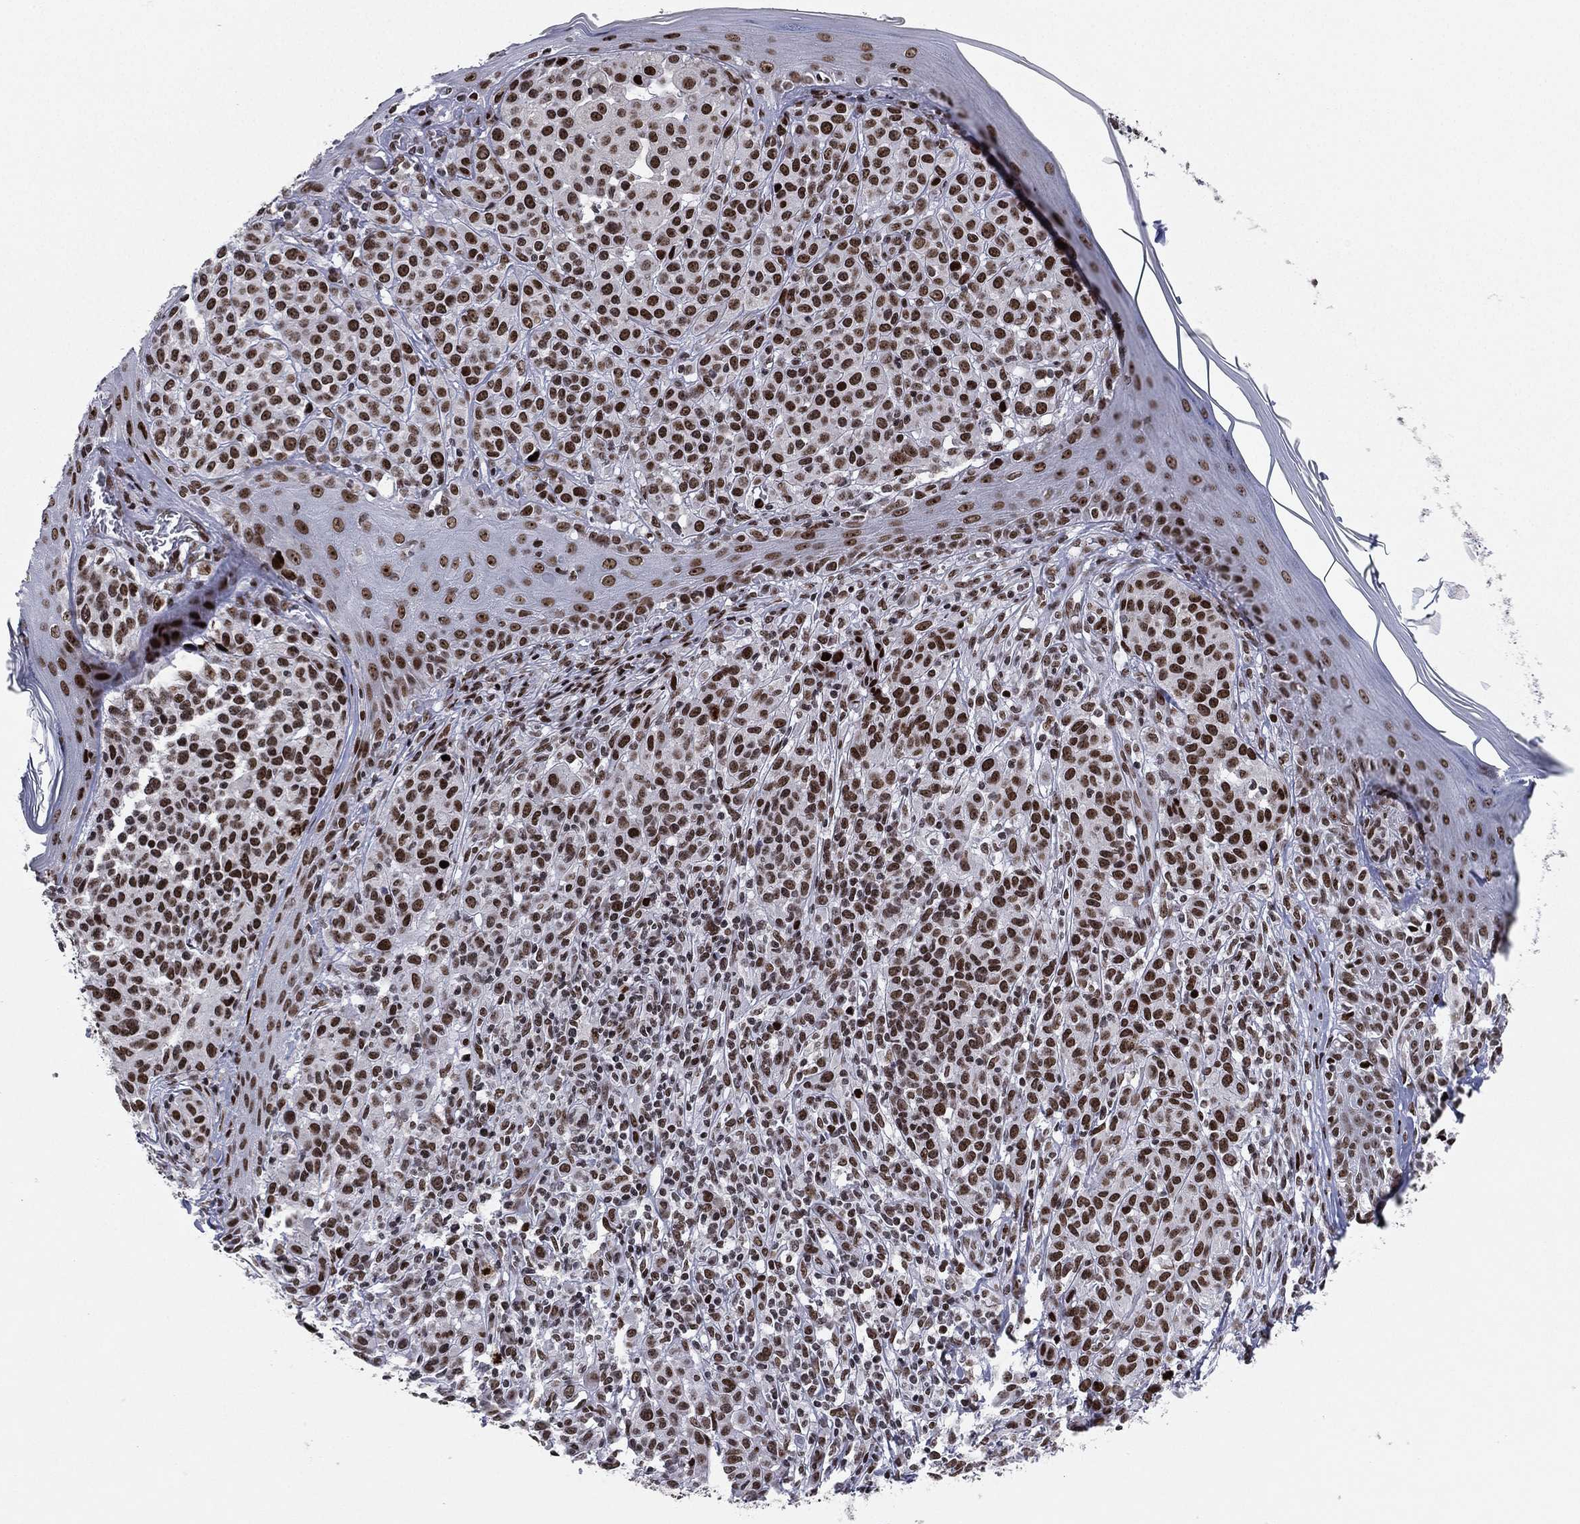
{"staining": {"intensity": "strong", "quantity": ">75%", "location": "nuclear"}, "tissue": "melanoma", "cell_type": "Tumor cells", "image_type": "cancer", "snomed": [{"axis": "morphology", "description": "Malignant melanoma, NOS"}, {"axis": "topography", "description": "Skin"}], "caption": "IHC staining of melanoma, which displays high levels of strong nuclear staining in about >75% of tumor cells indicating strong nuclear protein positivity. The staining was performed using DAB (brown) for protein detection and nuclei were counterstained in hematoxylin (blue).", "gene": "RTF1", "patient": {"sex": "male", "age": 79}}